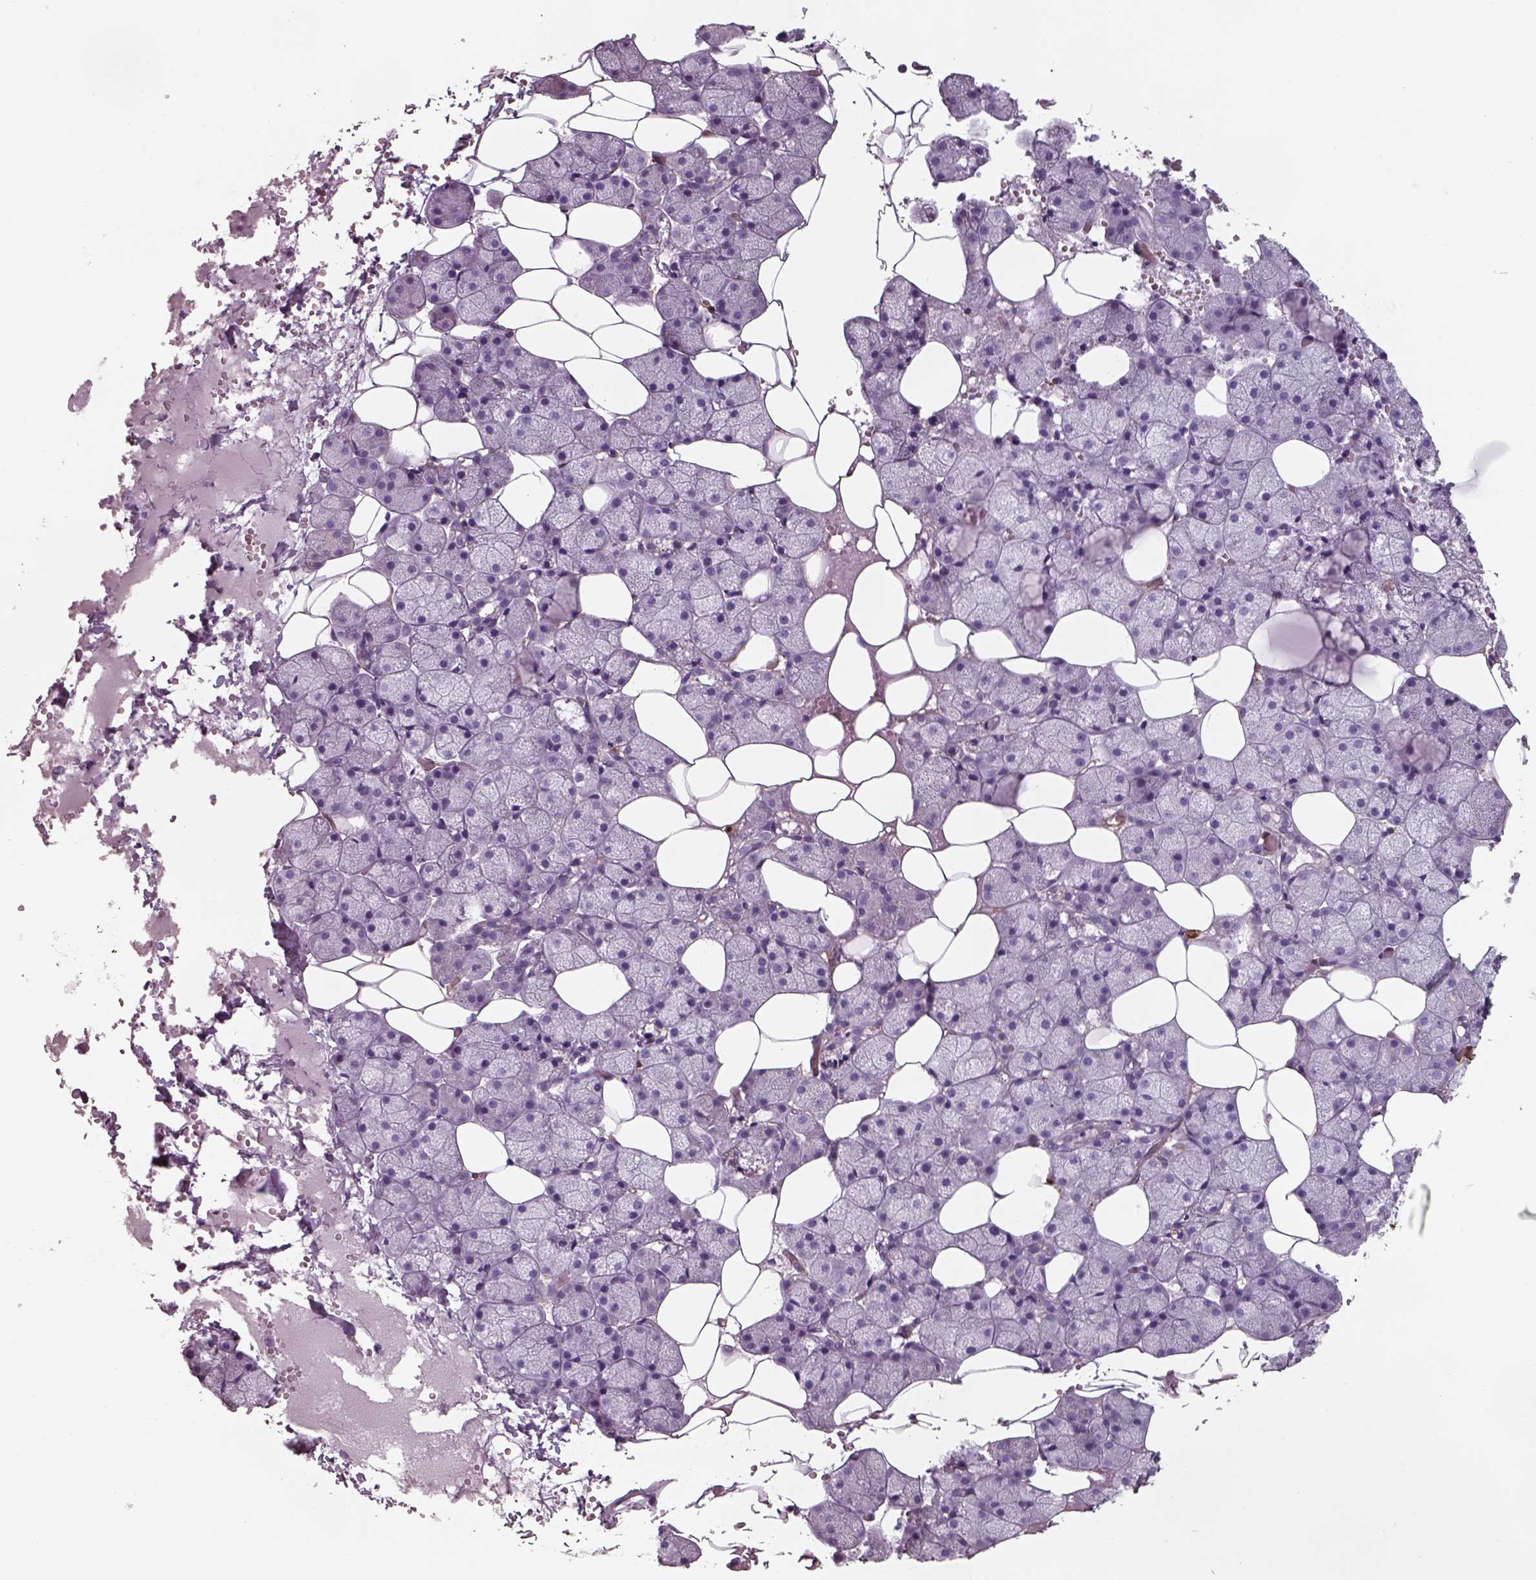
{"staining": {"intensity": "negative", "quantity": "none", "location": "none"}, "tissue": "salivary gland", "cell_type": "Glandular cells", "image_type": "normal", "snomed": [{"axis": "morphology", "description": "Normal tissue, NOS"}, {"axis": "topography", "description": "Salivary gland"}], "caption": "IHC photomicrograph of normal salivary gland stained for a protein (brown), which shows no staining in glandular cells.", "gene": "ISYNA1", "patient": {"sex": "male", "age": 38}}